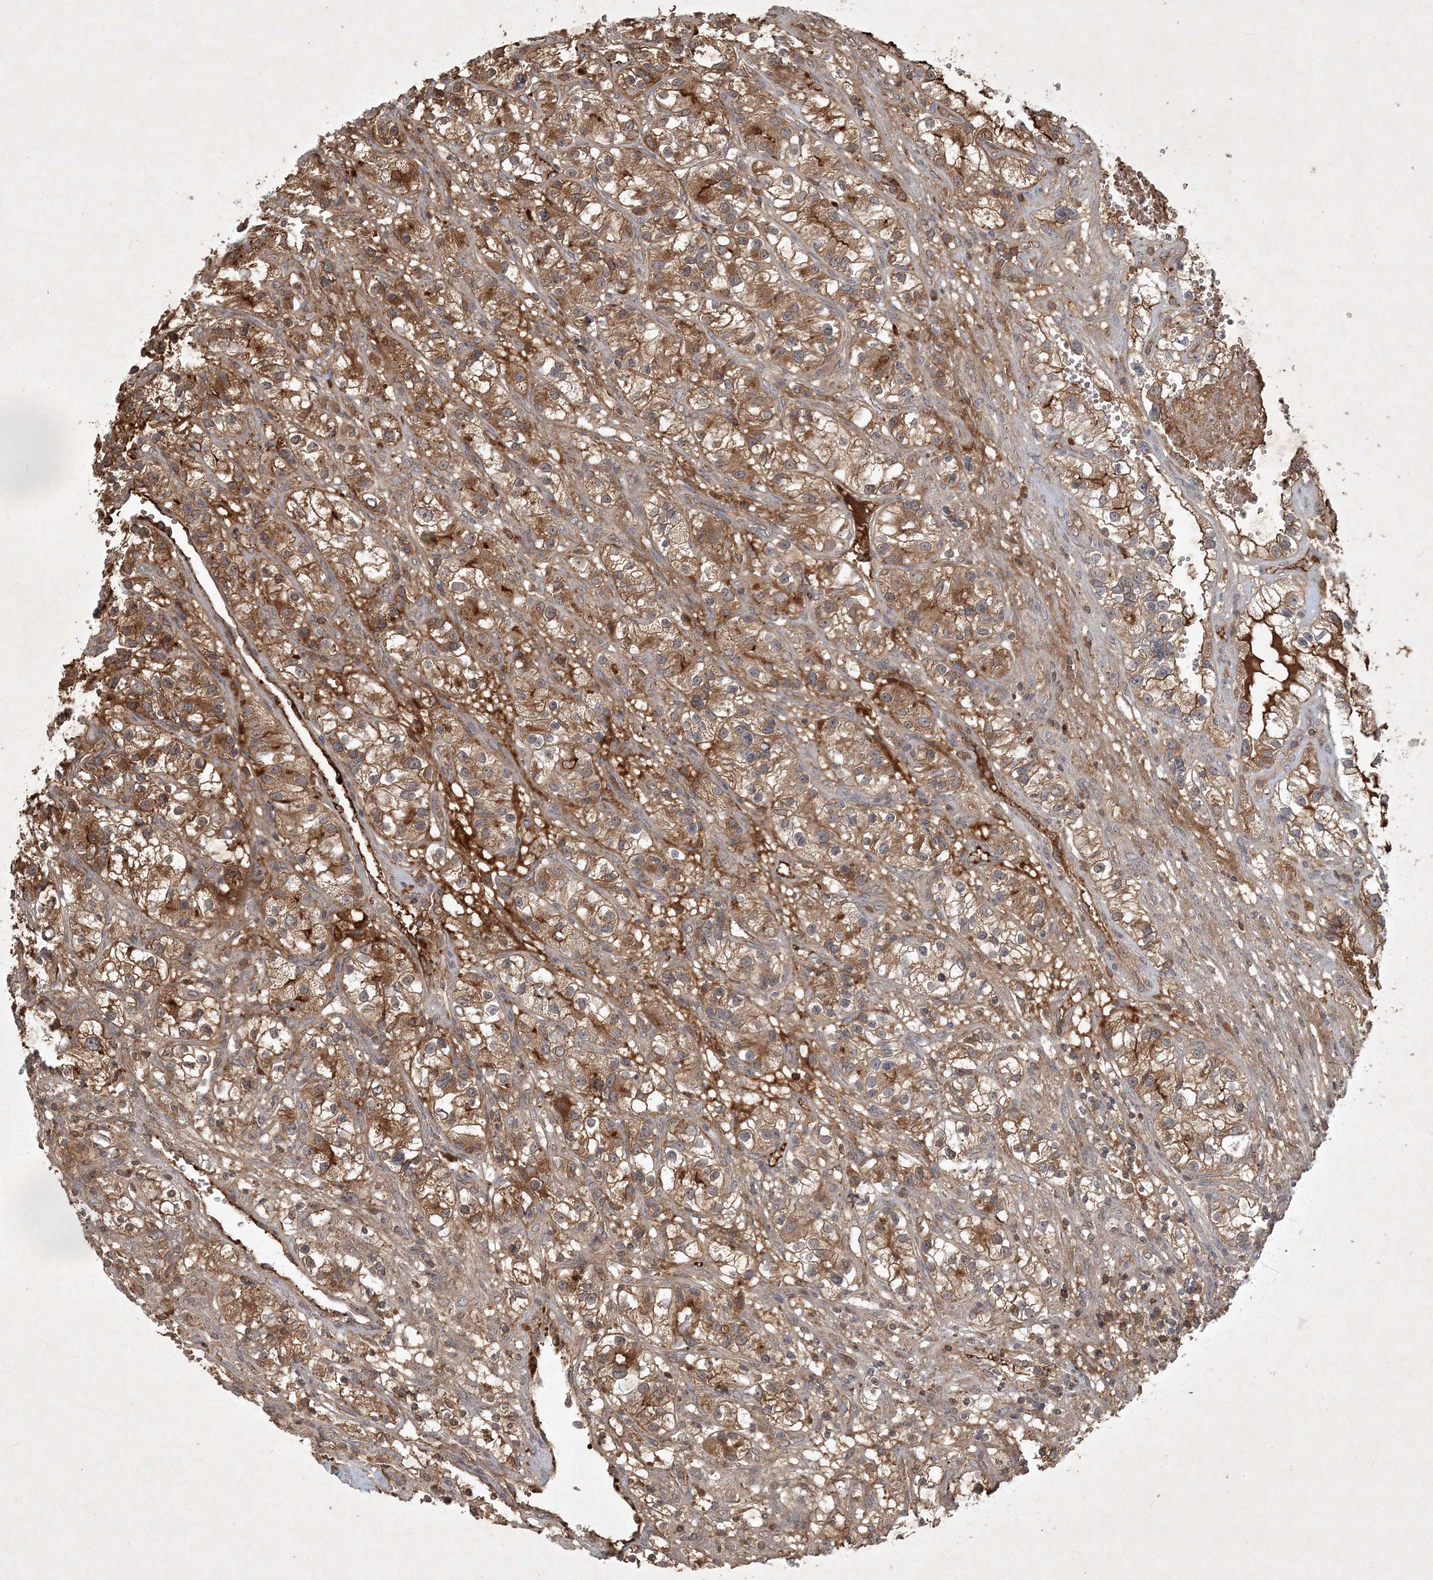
{"staining": {"intensity": "moderate", "quantity": ">75%", "location": "cytoplasmic/membranous"}, "tissue": "renal cancer", "cell_type": "Tumor cells", "image_type": "cancer", "snomed": [{"axis": "morphology", "description": "Adenocarcinoma, NOS"}, {"axis": "topography", "description": "Kidney"}], "caption": "Renal adenocarcinoma stained with a brown dye demonstrates moderate cytoplasmic/membranous positive expression in approximately >75% of tumor cells.", "gene": "TNFAIP6", "patient": {"sex": "female", "age": 57}}